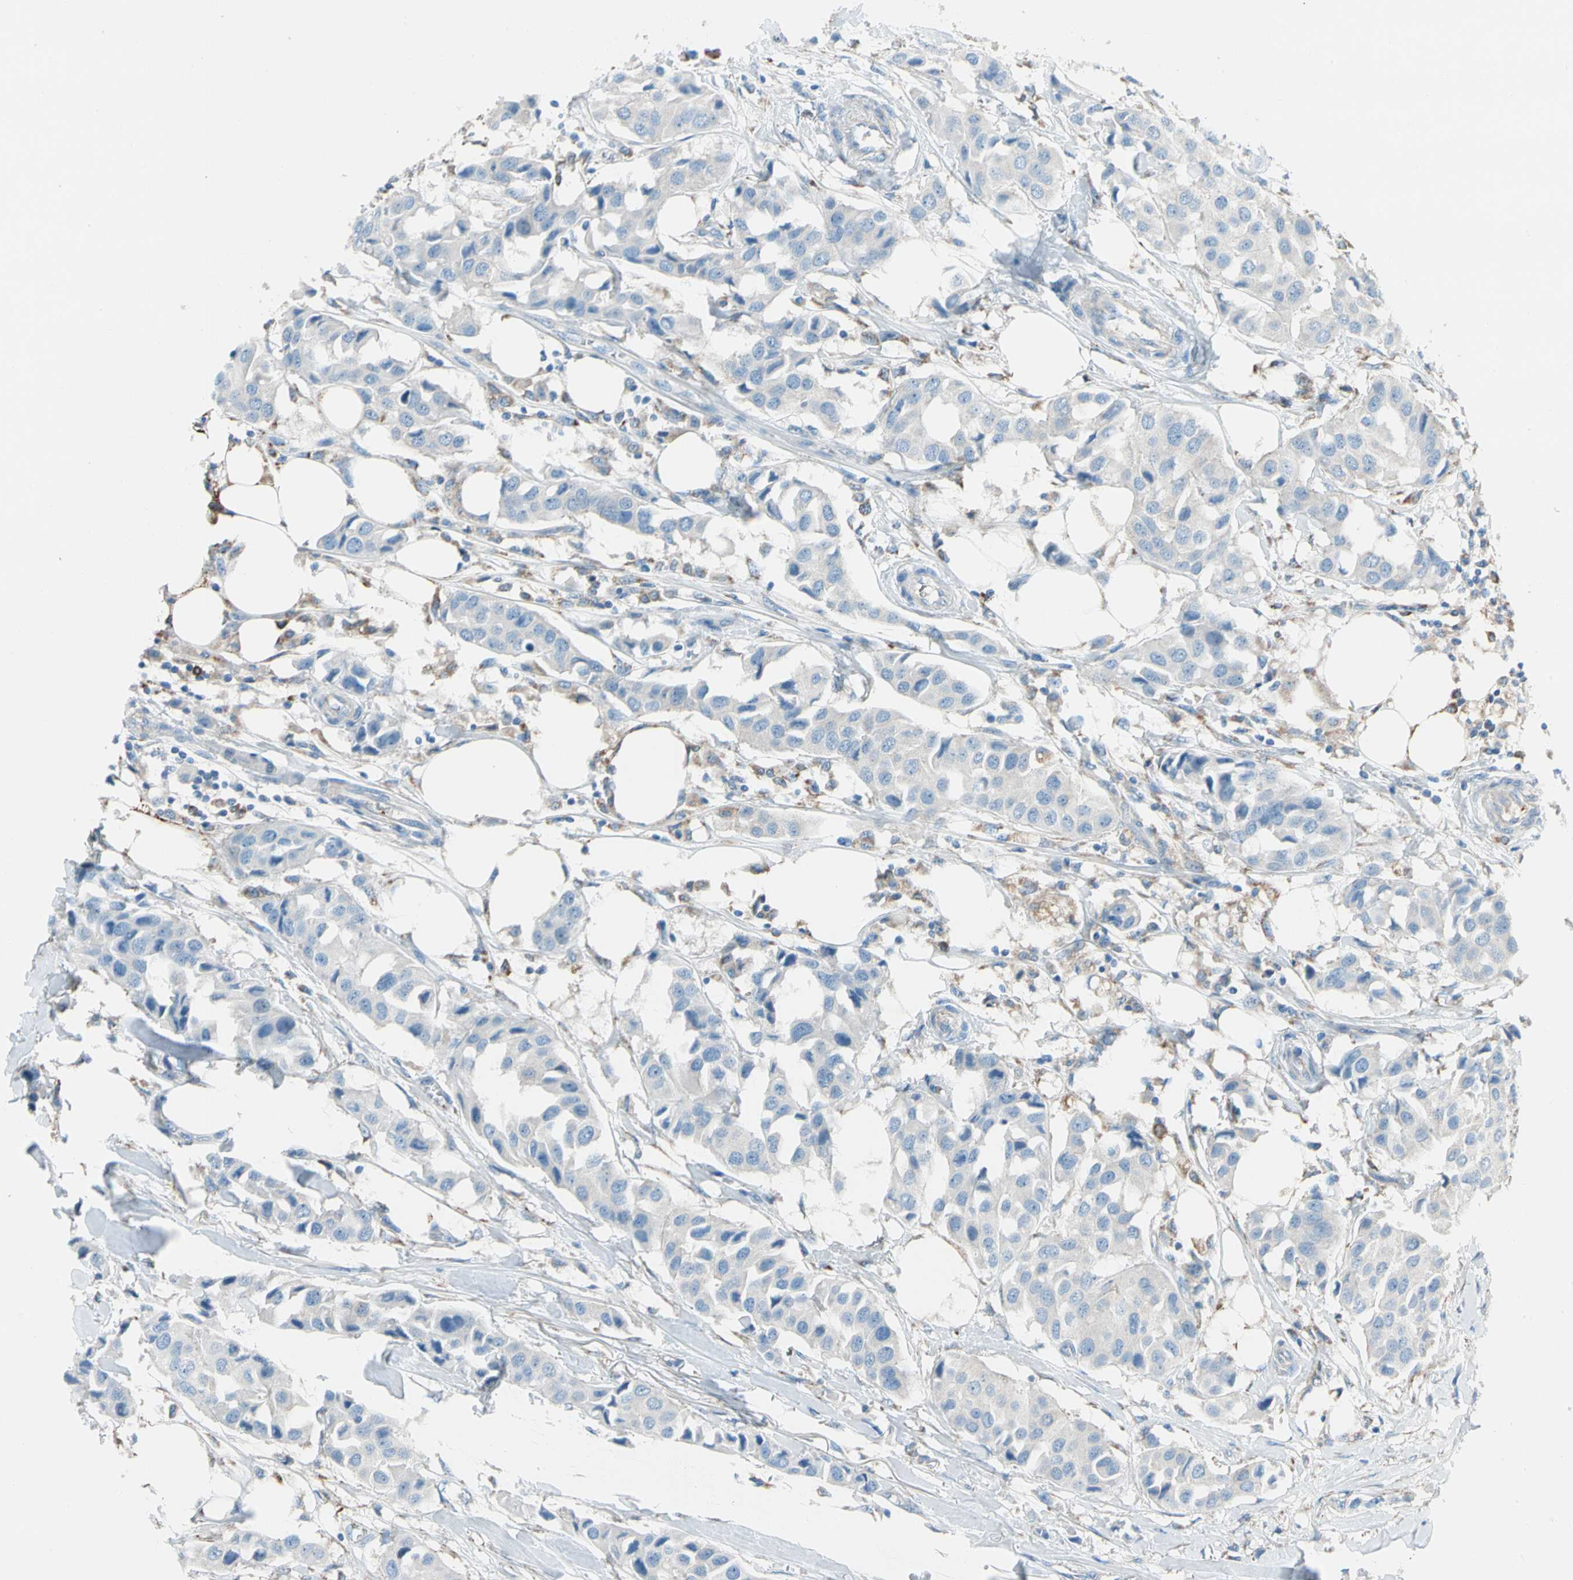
{"staining": {"intensity": "weak", "quantity": ">75%", "location": "cytoplasmic/membranous"}, "tissue": "breast cancer", "cell_type": "Tumor cells", "image_type": "cancer", "snomed": [{"axis": "morphology", "description": "Duct carcinoma"}, {"axis": "topography", "description": "Breast"}], "caption": "IHC of invasive ductal carcinoma (breast) shows low levels of weak cytoplasmic/membranous expression in approximately >75% of tumor cells.", "gene": "LY6G6F", "patient": {"sex": "female", "age": 80}}